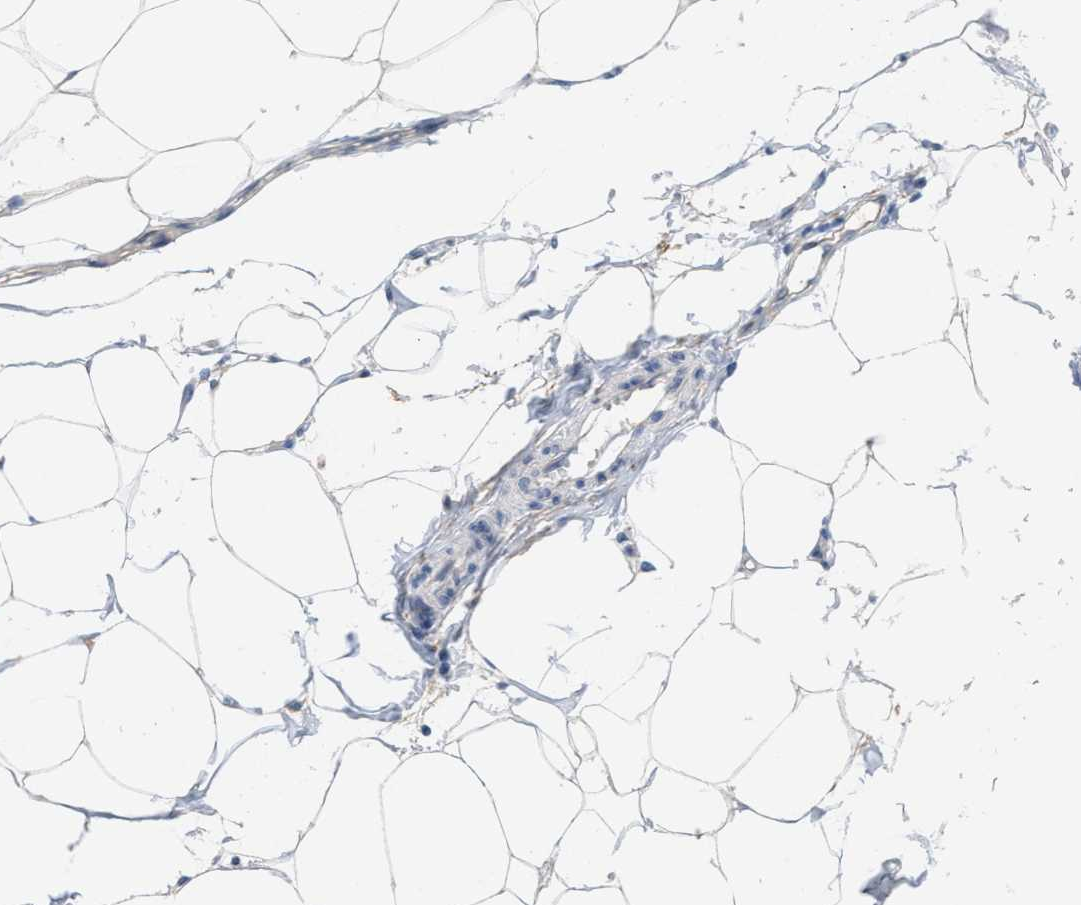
{"staining": {"intensity": "negative", "quantity": "none", "location": "none"}, "tissue": "adipose tissue", "cell_type": "Adipocytes", "image_type": "normal", "snomed": [{"axis": "morphology", "description": "Normal tissue, NOS"}, {"axis": "morphology", "description": "Adenocarcinoma, NOS"}, {"axis": "topography", "description": "Colon"}, {"axis": "topography", "description": "Peripheral nerve tissue"}], "caption": "This photomicrograph is of unremarkable adipose tissue stained with immunohistochemistry (IHC) to label a protein in brown with the nuclei are counter-stained blue. There is no expression in adipocytes.", "gene": "UBAP2", "patient": {"sex": "male", "age": 14}}